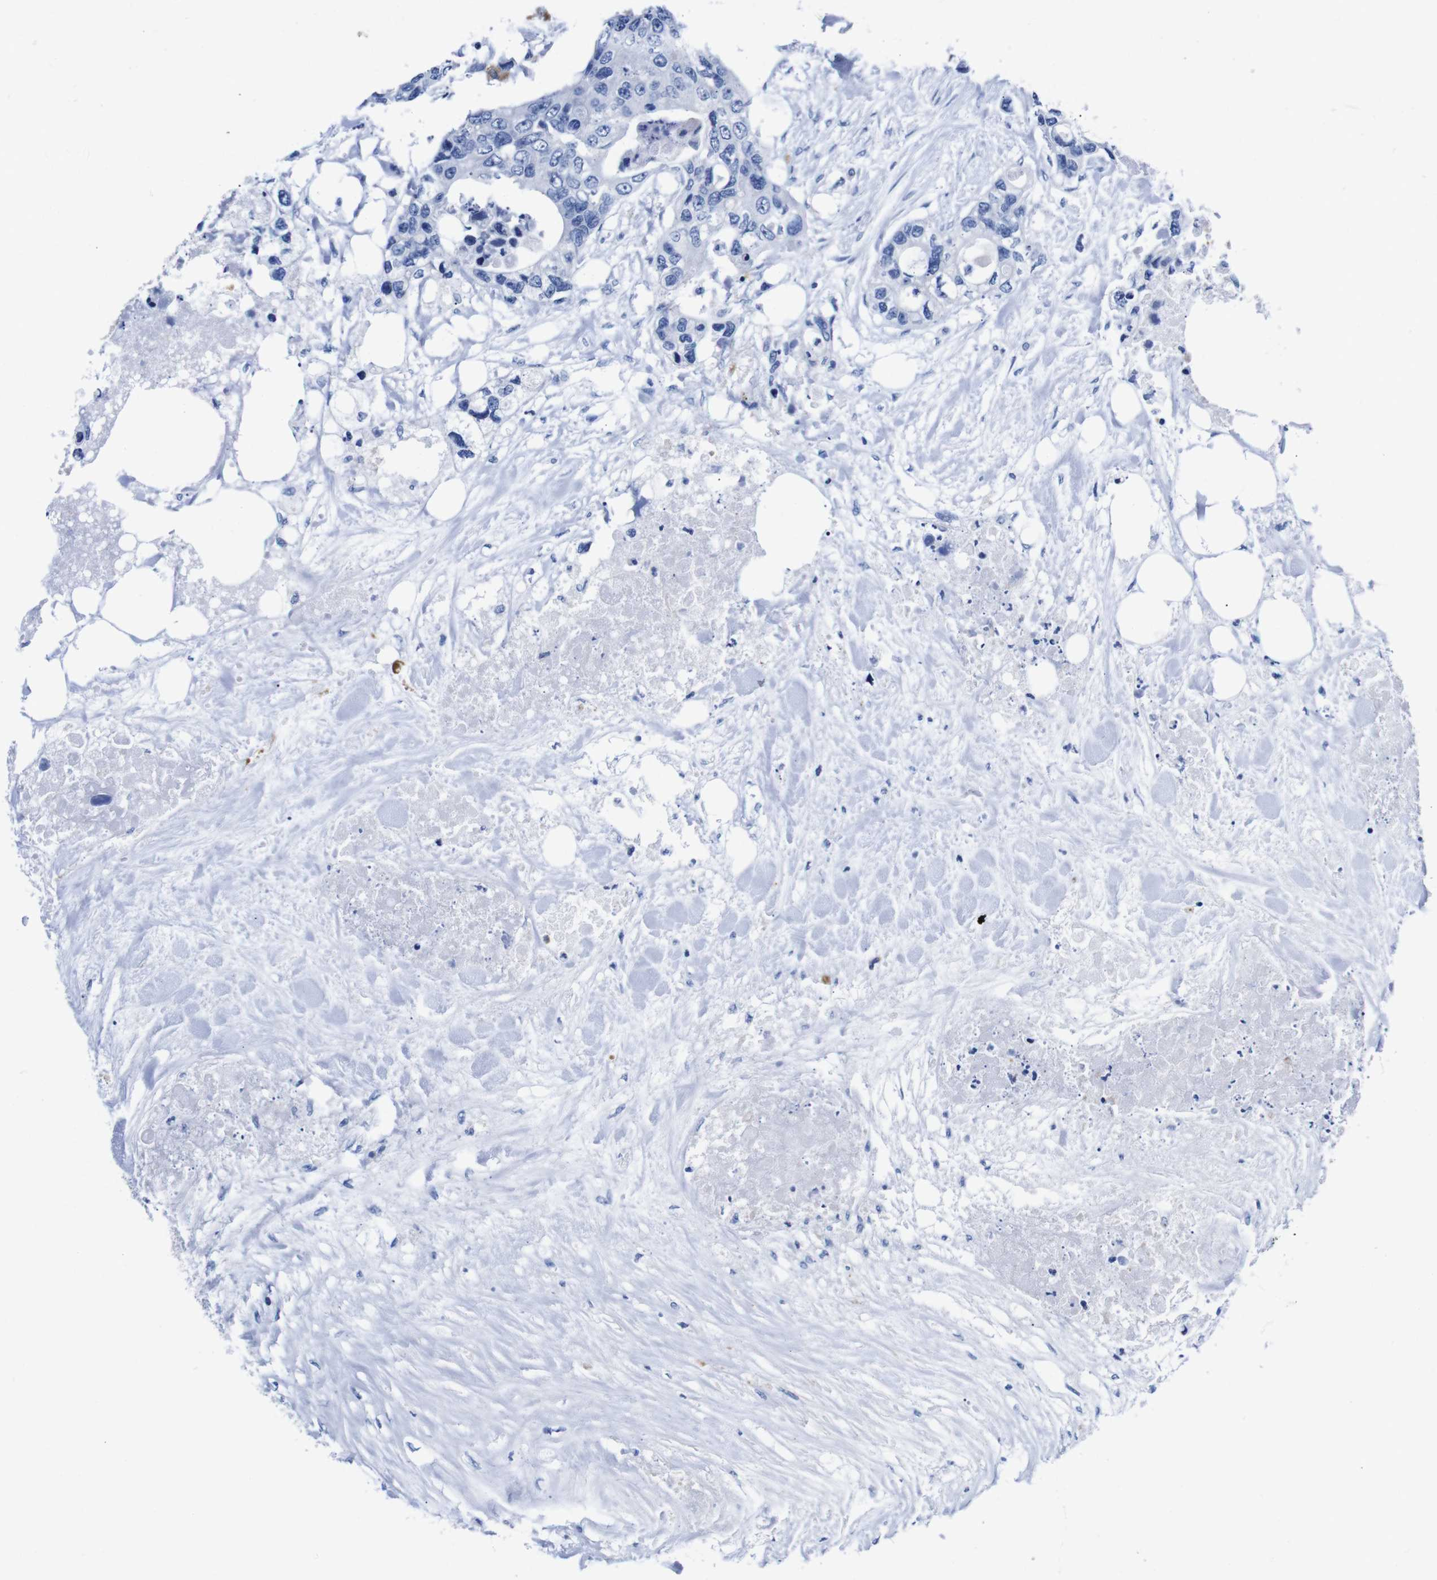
{"staining": {"intensity": "negative", "quantity": "none", "location": "none"}, "tissue": "colorectal cancer", "cell_type": "Tumor cells", "image_type": "cancer", "snomed": [{"axis": "morphology", "description": "Adenocarcinoma, NOS"}, {"axis": "topography", "description": "Colon"}], "caption": "IHC of human colorectal adenocarcinoma demonstrates no staining in tumor cells.", "gene": "HLA-DMB", "patient": {"sex": "female", "age": 57}}